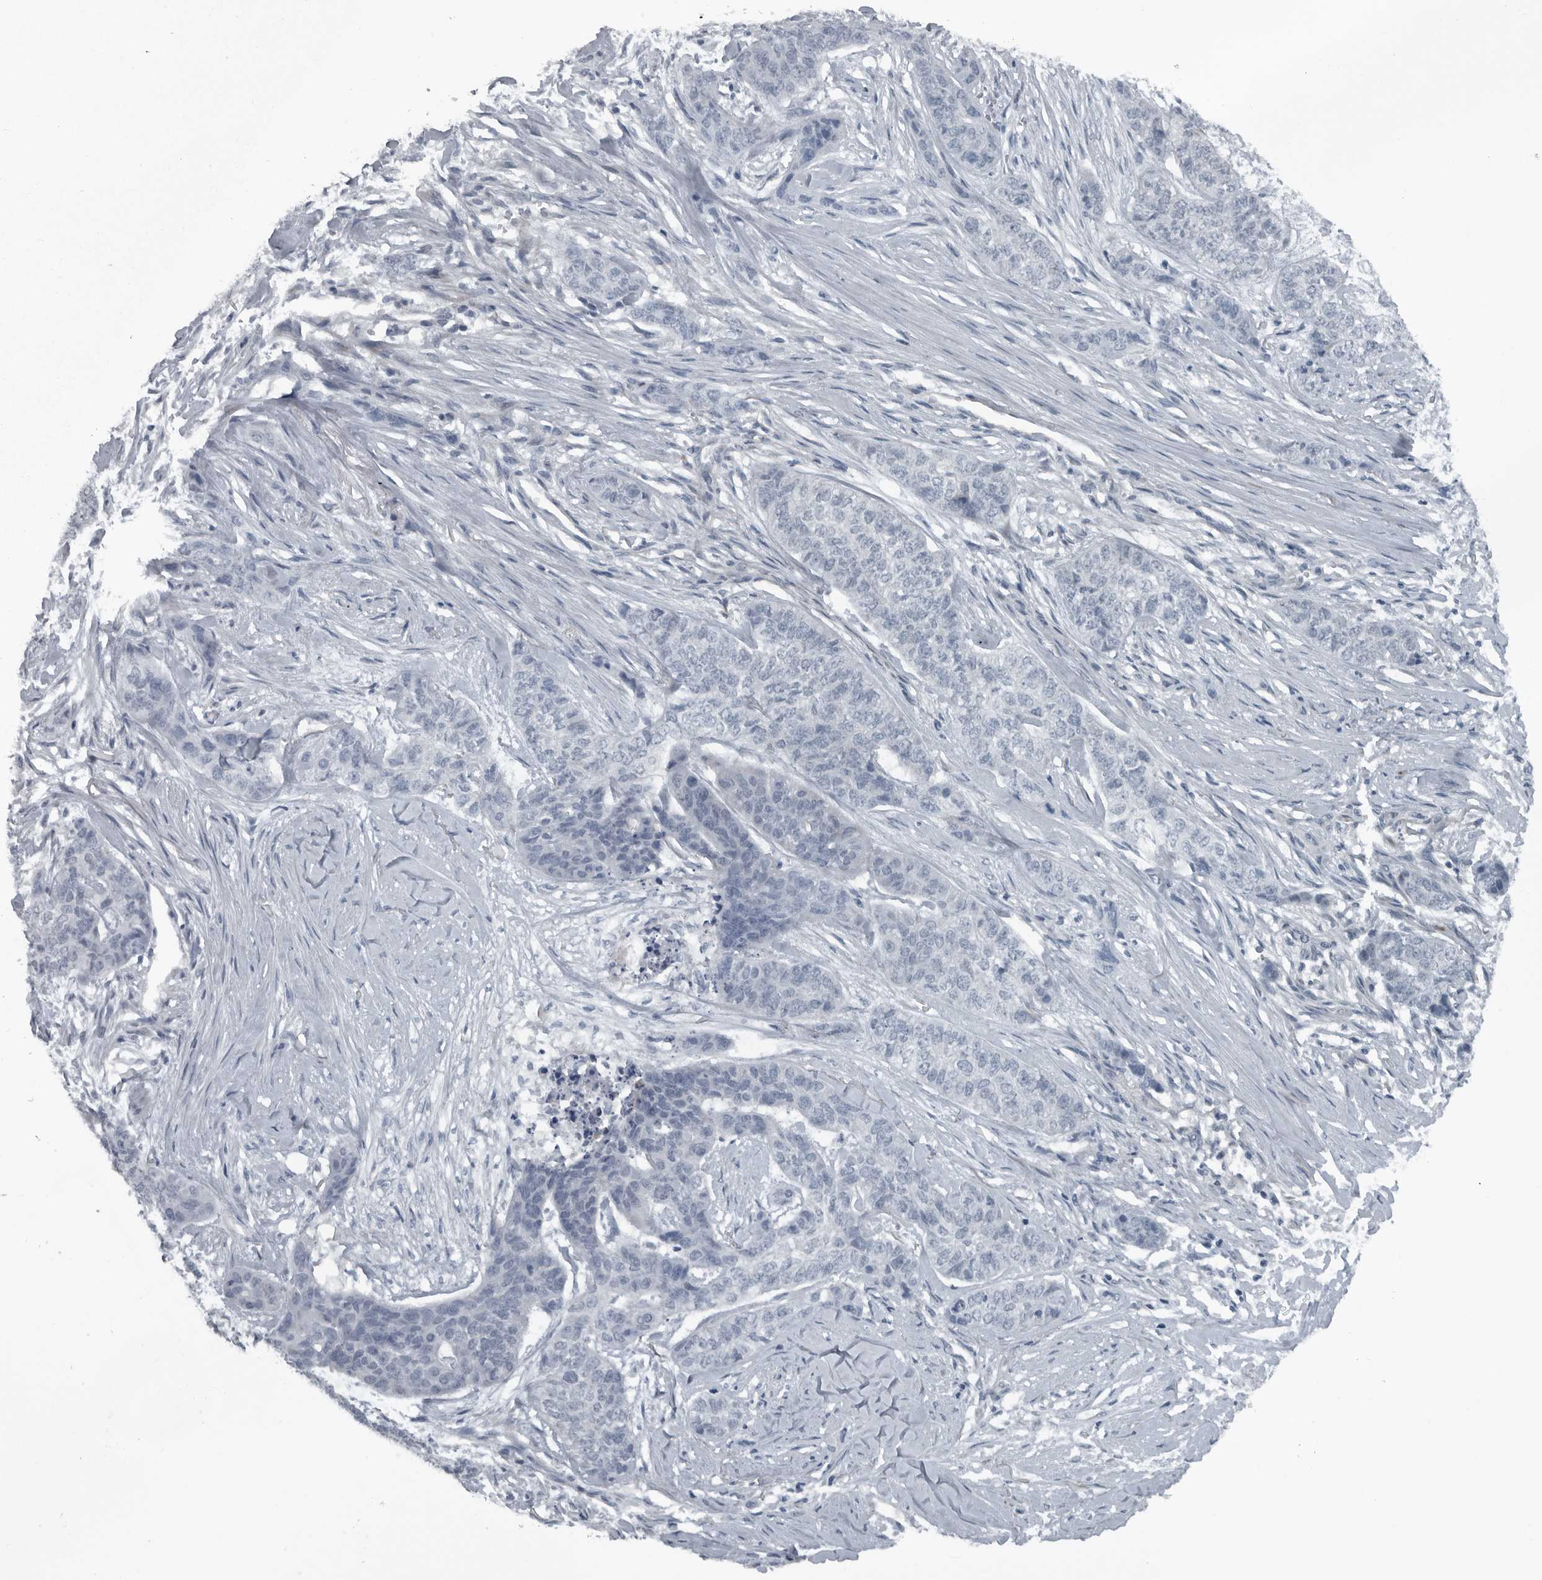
{"staining": {"intensity": "negative", "quantity": "none", "location": "none"}, "tissue": "skin cancer", "cell_type": "Tumor cells", "image_type": "cancer", "snomed": [{"axis": "morphology", "description": "Basal cell carcinoma"}, {"axis": "topography", "description": "Skin"}], "caption": "The micrograph demonstrates no staining of tumor cells in basal cell carcinoma (skin).", "gene": "GAK", "patient": {"sex": "female", "age": 64}}